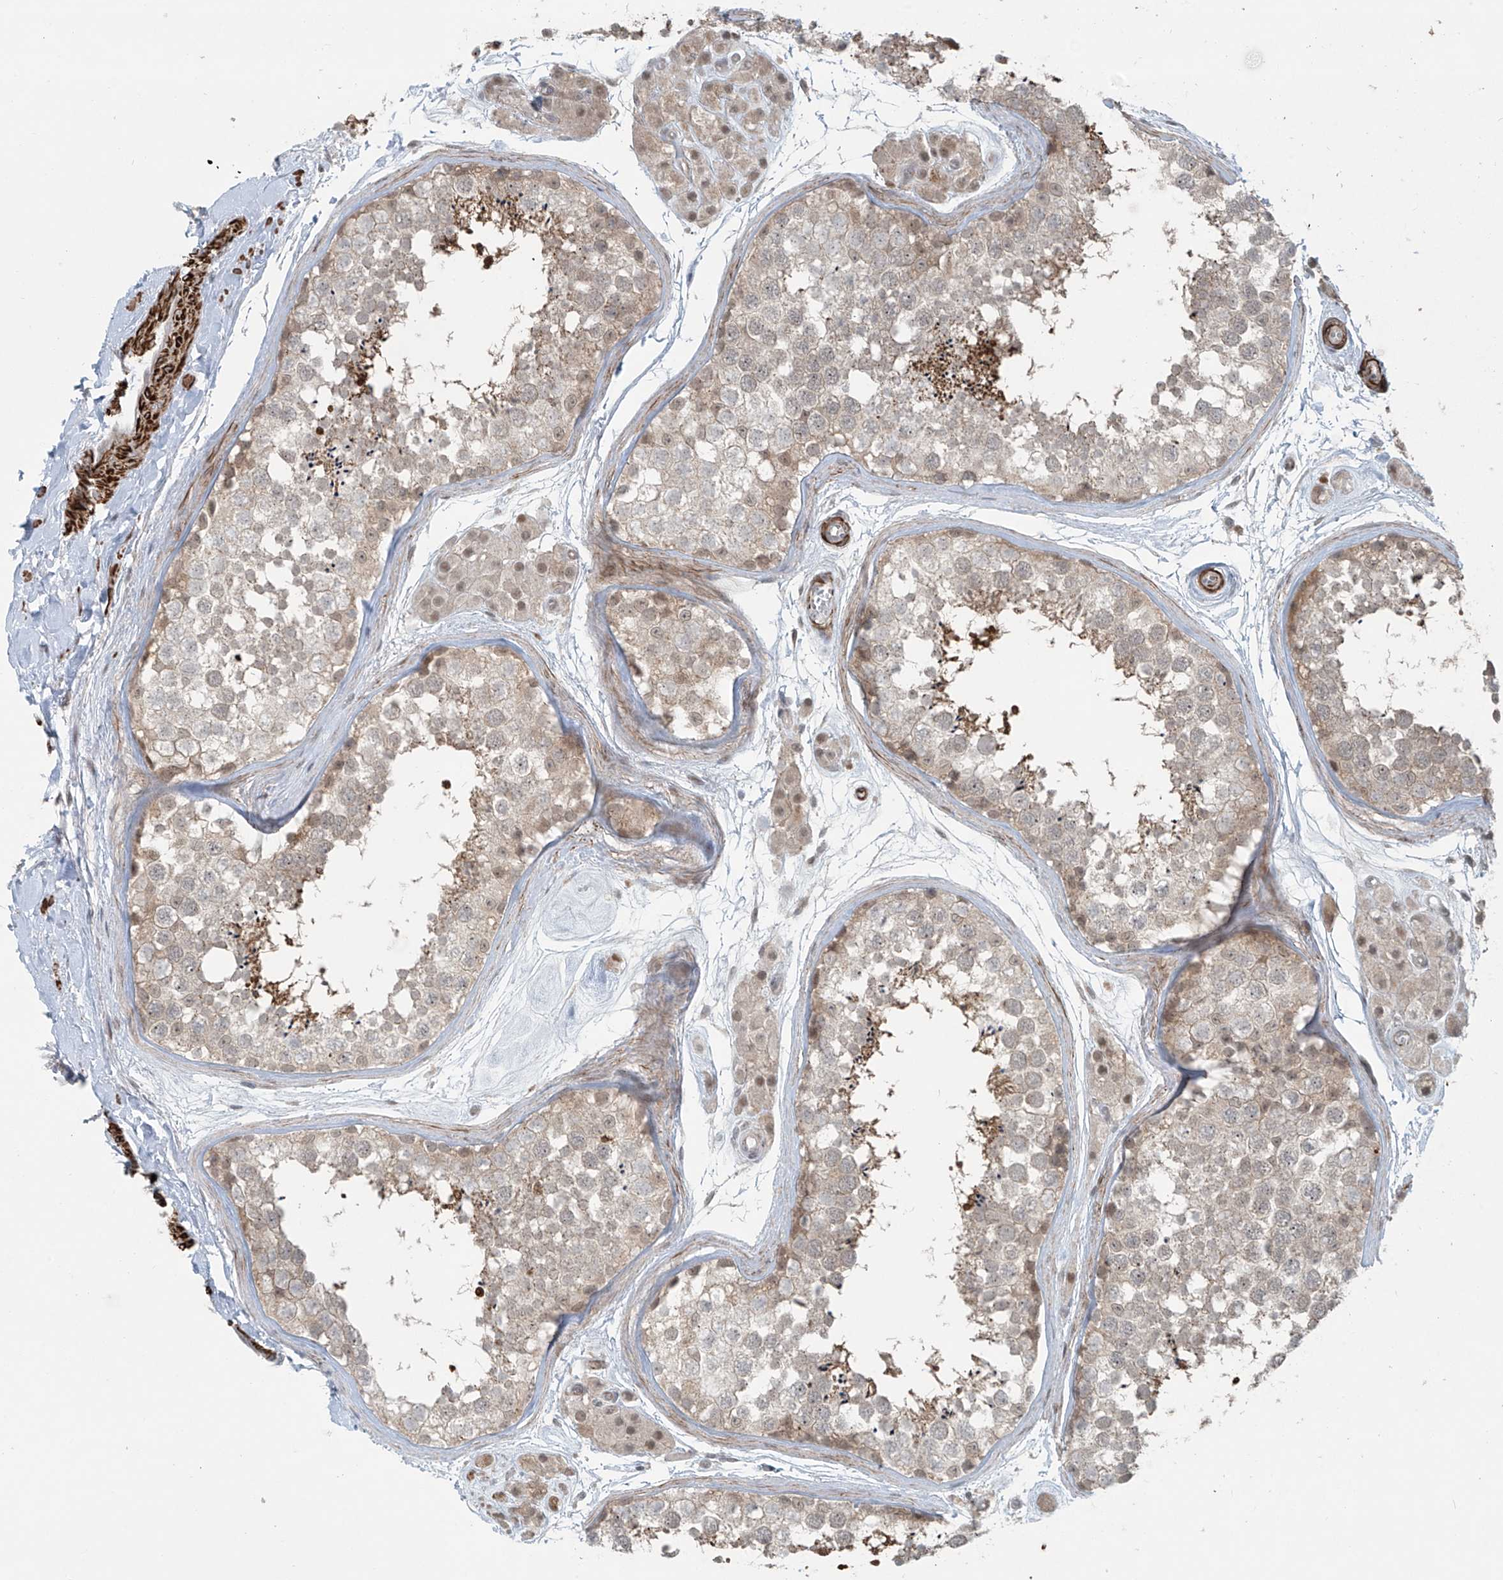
{"staining": {"intensity": "weak", "quantity": "<25%", "location": "cytoplasmic/membranous"}, "tissue": "testis", "cell_type": "Cells in seminiferous ducts", "image_type": "normal", "snomed": [{"axis": "morphology", "description": "Normal tissue, NOS"}, {"axis": "topography", "description": "Testis"}], "caption": "A micrograph of testis stained for a protein reveals no brown staining in cells in seminiferous ducts.", "gene": "RASGEF1A", "patient": {"sex": "male", "age": 56}}